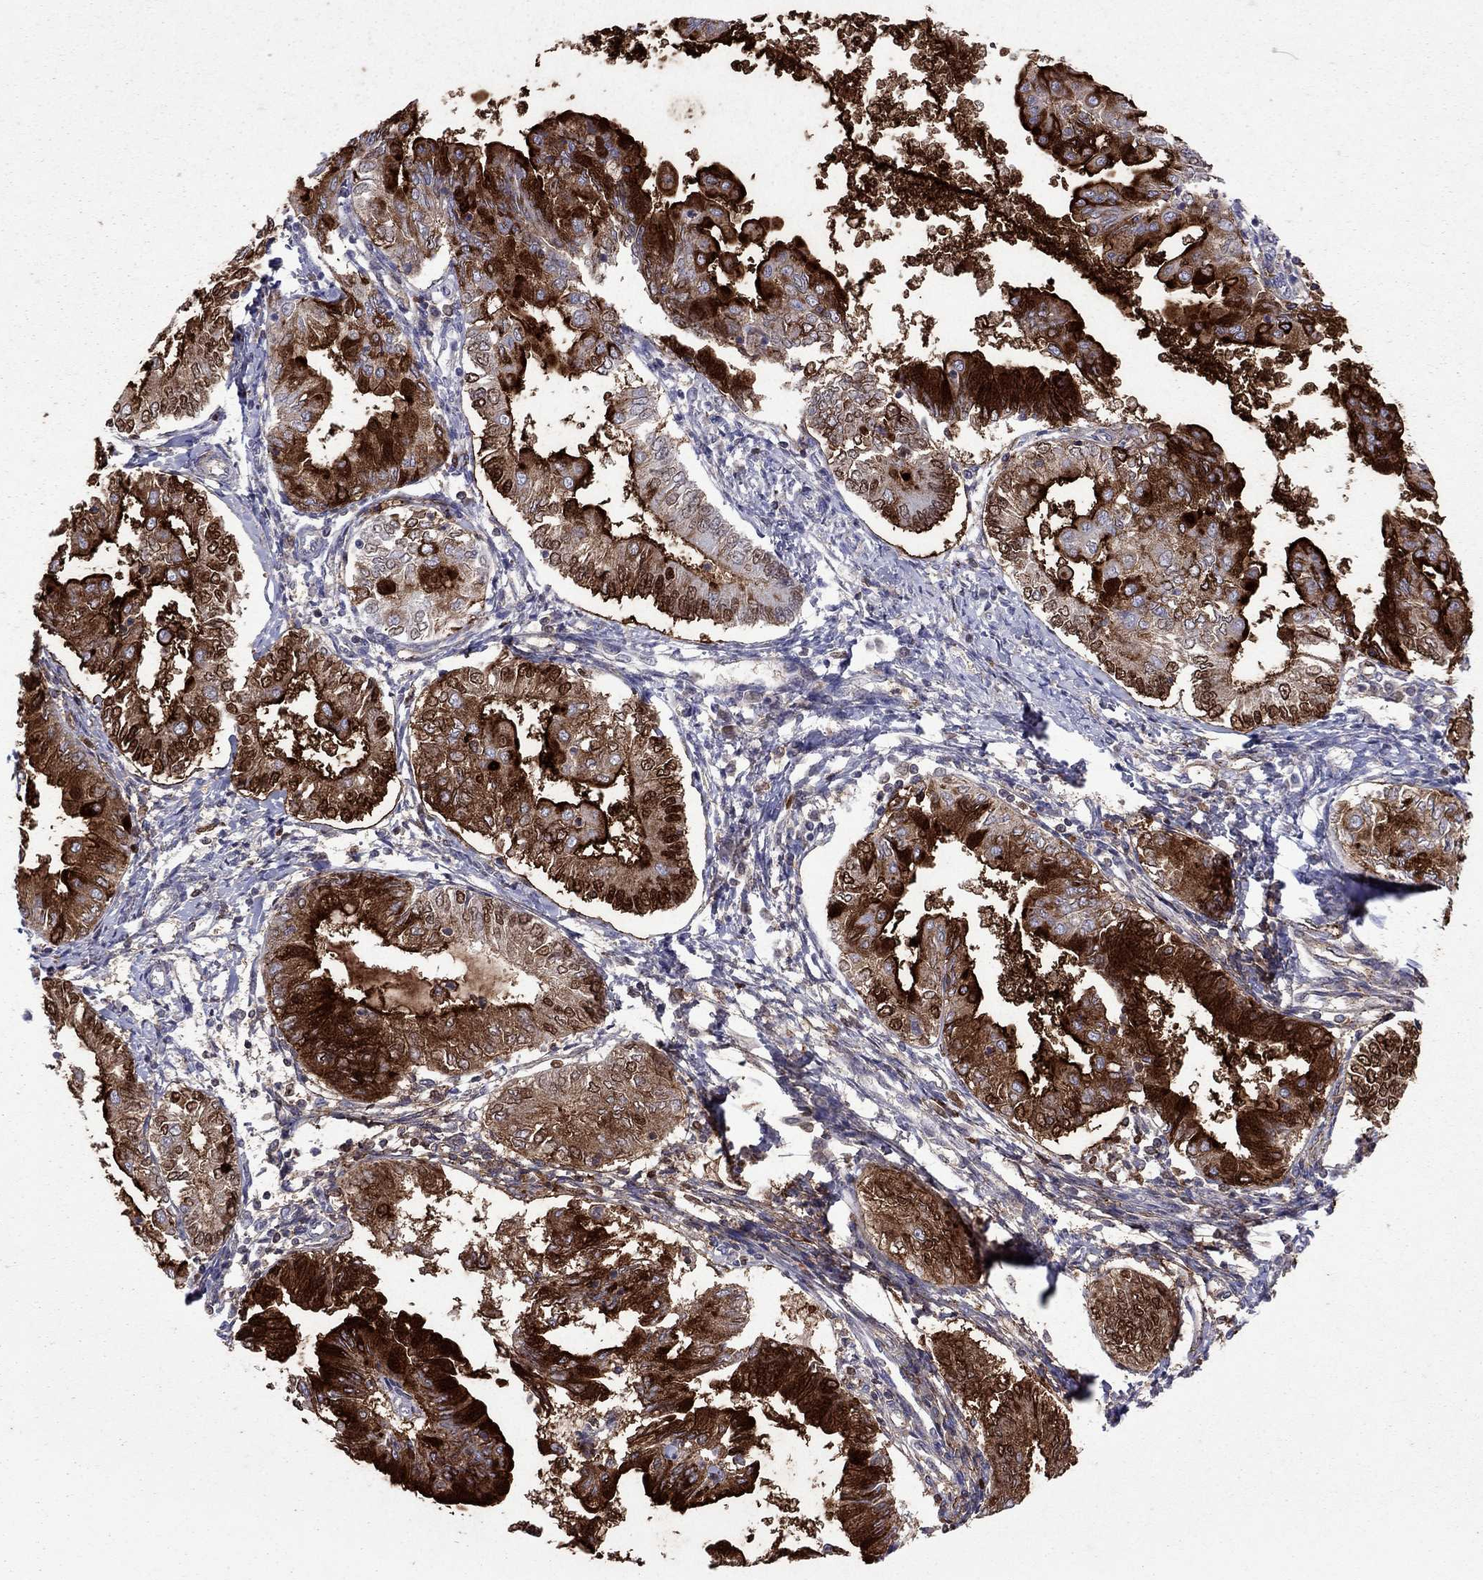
{"staining": {"intensity": "strong", "quantity": "25%-75%", "location": "cytoplasmic/membranous"}, "tissue": "endometrial cancer", "cell_type": "Tumor cells", "image_type": "cancer", "snomed": [{"axis": "morphology", "description": "Adenocarcinoma, NOS"}, {"axis": "topography", "description": "Endometrium"}], "caption": "Strong cytoplasmic/membranous staining for a protein is present in approximately 25%-75% of tumor cells of endometrial adenocarcinoma using immunohistochemistry.", "gene": "MUC16", "patient": {"sex": "female", "age": 68}}